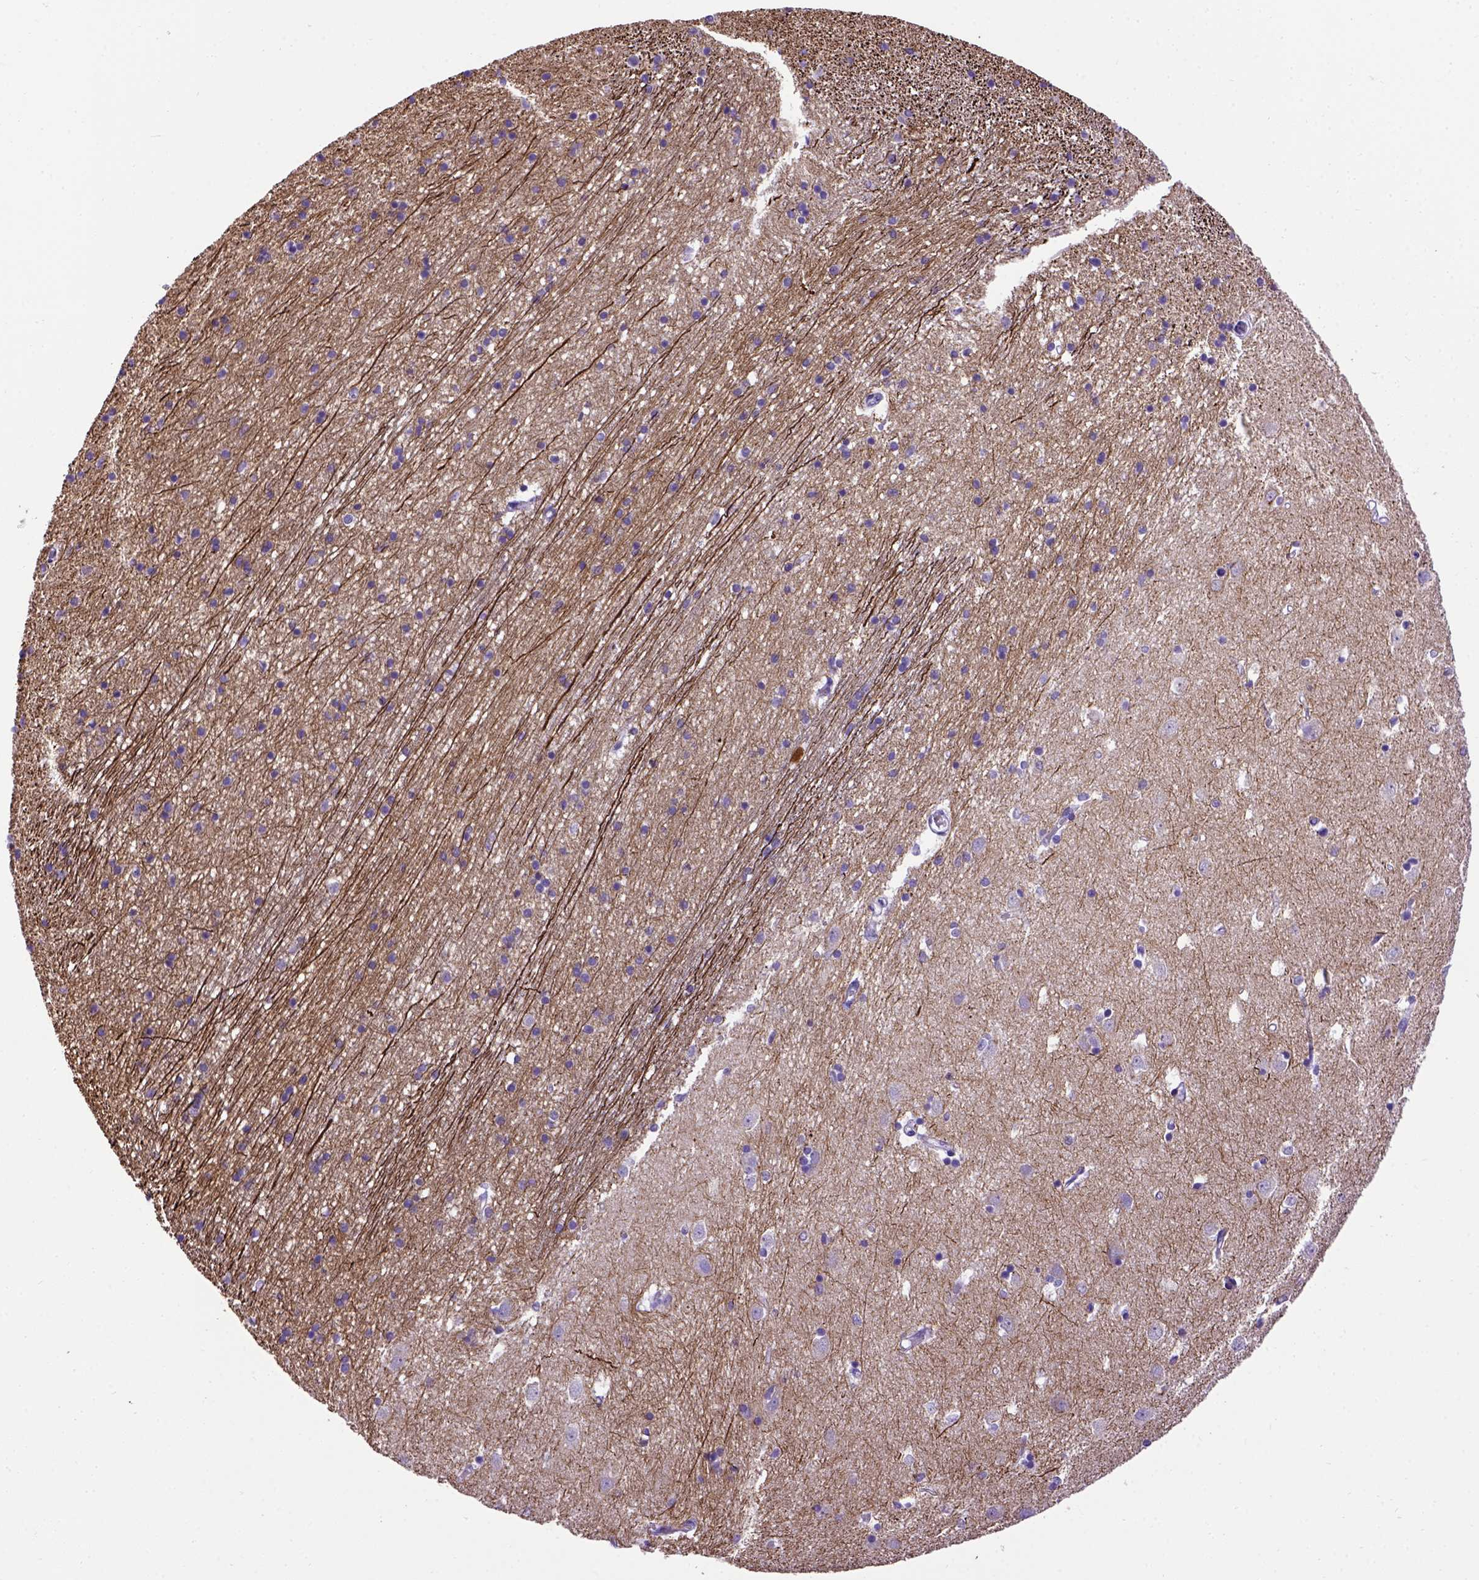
{"staining": {"intensity": "strong", "quantity": ">75%", "location": "cytoplasmic/membranous"}, "tissue": "caudate", "cell_type": "Glial cells", "image_type": "normal", "snomed": [{"axis": "morphology", "description": "Normal tissue, NOS"}, {"axis": "topography", "description": "Lateral ventricle wall"}], "caption": "High-magnification brightfield microscopy of normal caudate stained with DAB (brown) and counterstained with hematoxylin (blue). glial cells exhibit strong cytoplasmic/membranous positivity is present in approximately>75% of cells.", "gene": "ADAM12", "patient": {"sex": "male", "age": 54}}